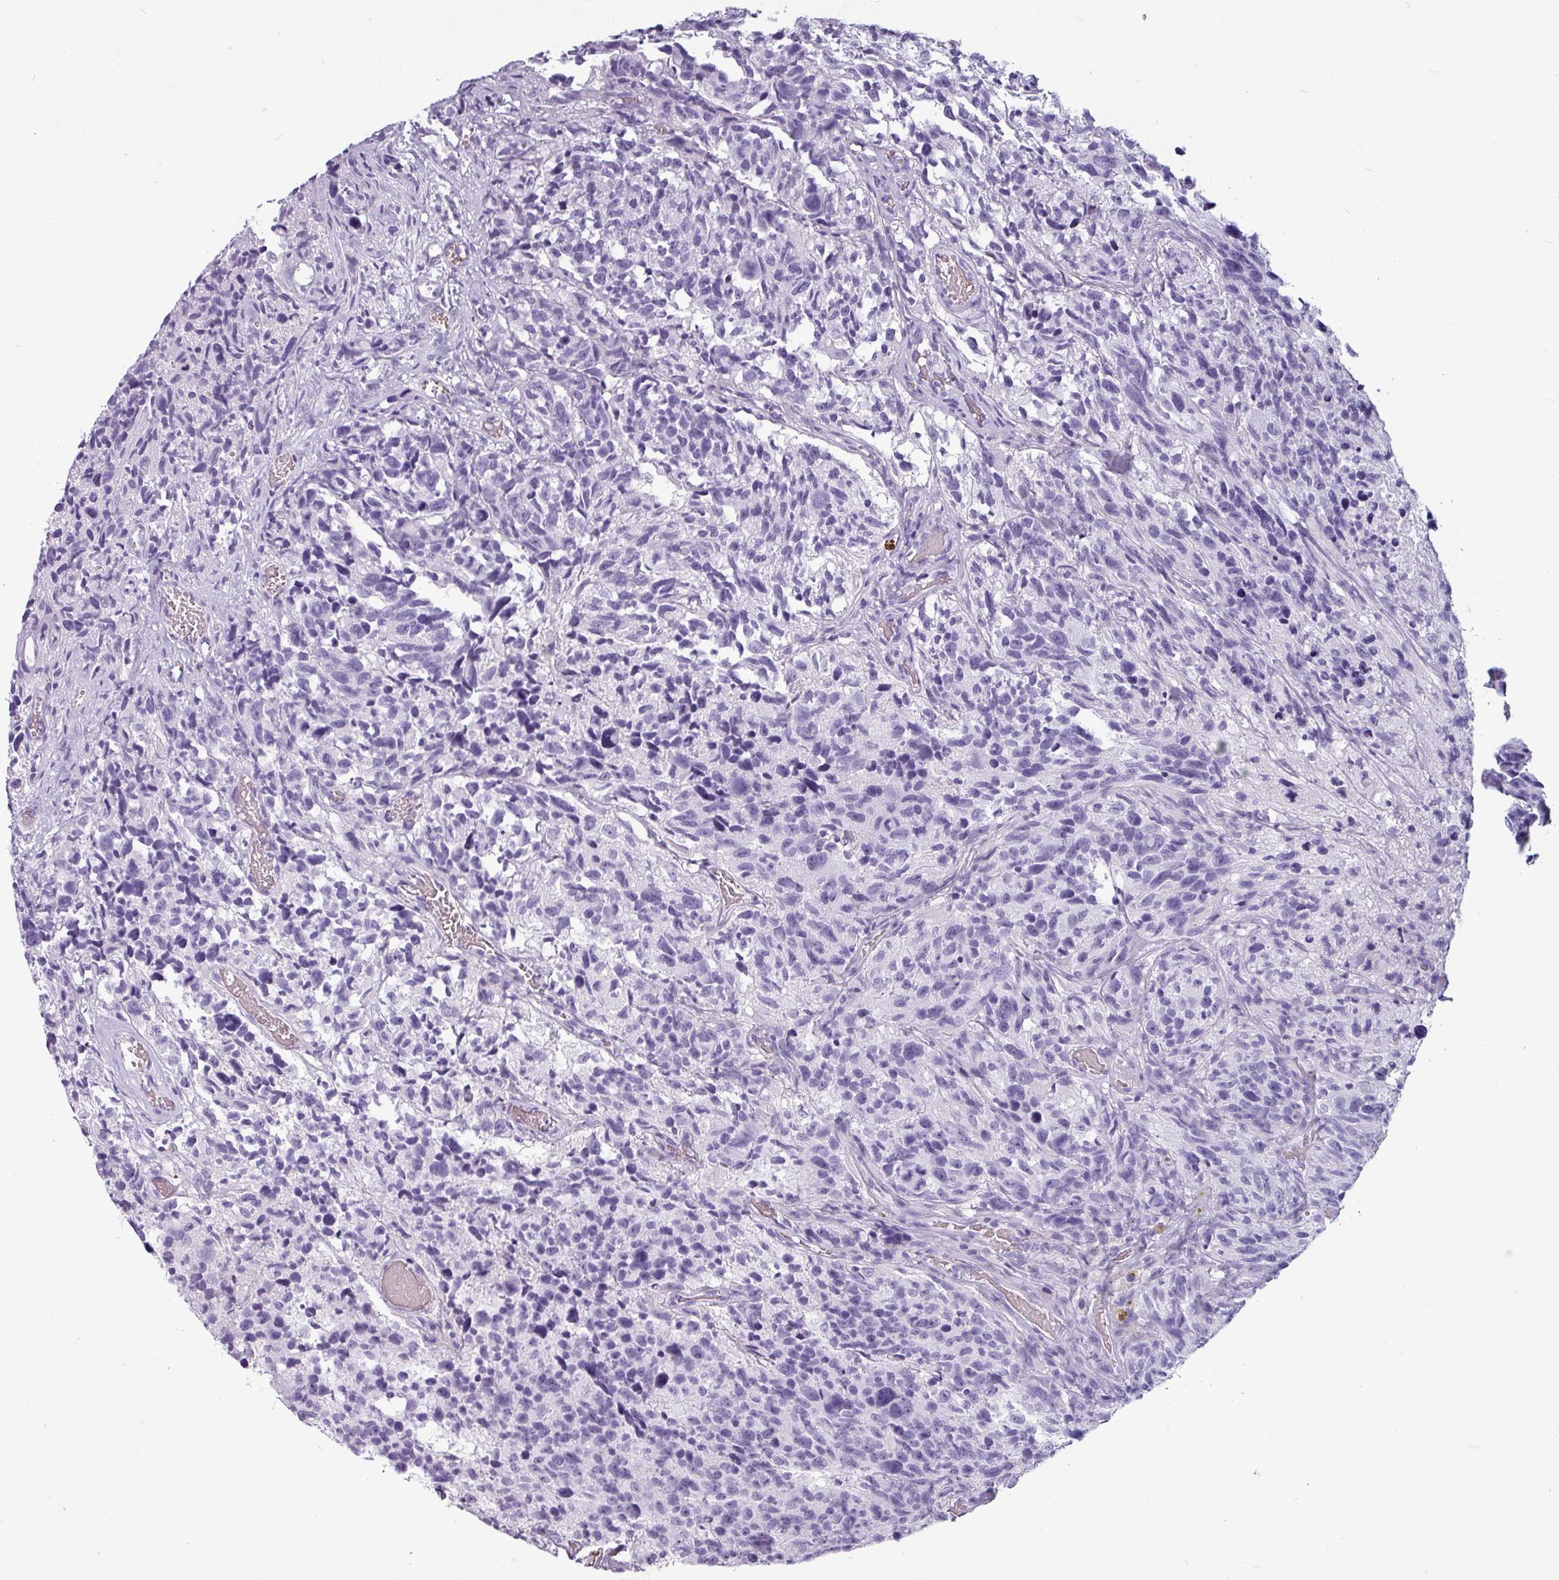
{"staining": {"intensity": "negative", "quantity": "none", "location": "none"}, "tissue": "glioma", "cell_type": "Tumor cells", "image_type": "cancer", "snomed": [{"axis": "morphology", "description": "Glioma, malignant, High grade"}, {"axis": "topography", "description": "Brain"}], "caption": "This is an immunohistochemistry histopathology image of human malignant glioma (high-grade). There is no staining in tumor cells.", "gene": "CRYBB2", "patient": {"sex": "male", "age": 69}}